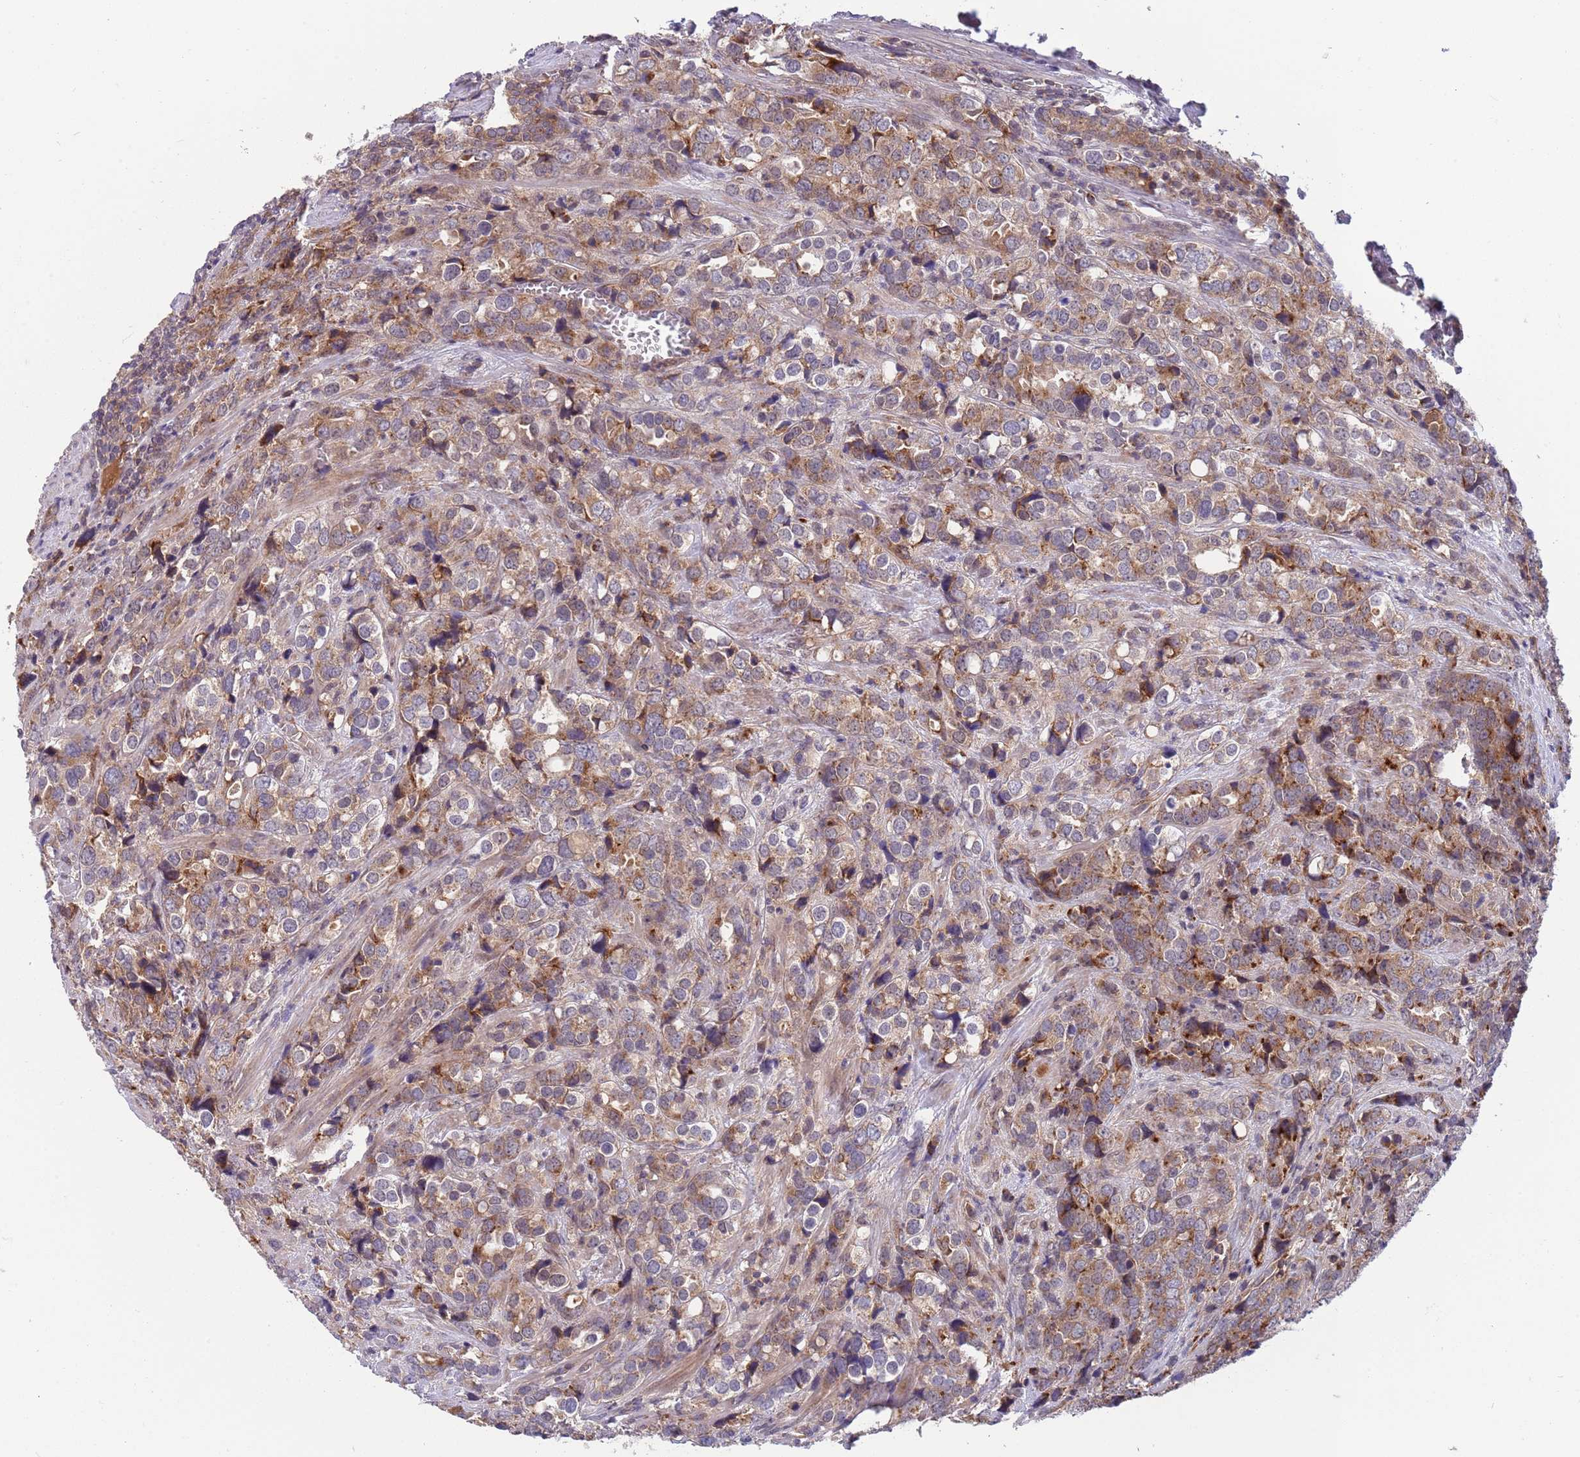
{"staining": {"intensity": "moderate", "quantity": ">75%", "location": "cytoplasmic/membranous"}, "tissue": "prostate cancer", "cell_type": "Tumor cells", "image_type": "cancer", "snomed": [{"axis": "morphology", "description": "Adenocarcinoma, High grade"}, {"axis": "topography", "description": "Prostate"}], "caption": "The photomicrograph reveals immunohistochemical staining of prostate high-grade adenocarcinoma. There is moderate cytoplasmic/membranous positivity is appreciated in approximately >75% of tumor cells.", "gene": "BTBD7", "patient": {"sex": "male", "age": 71}}